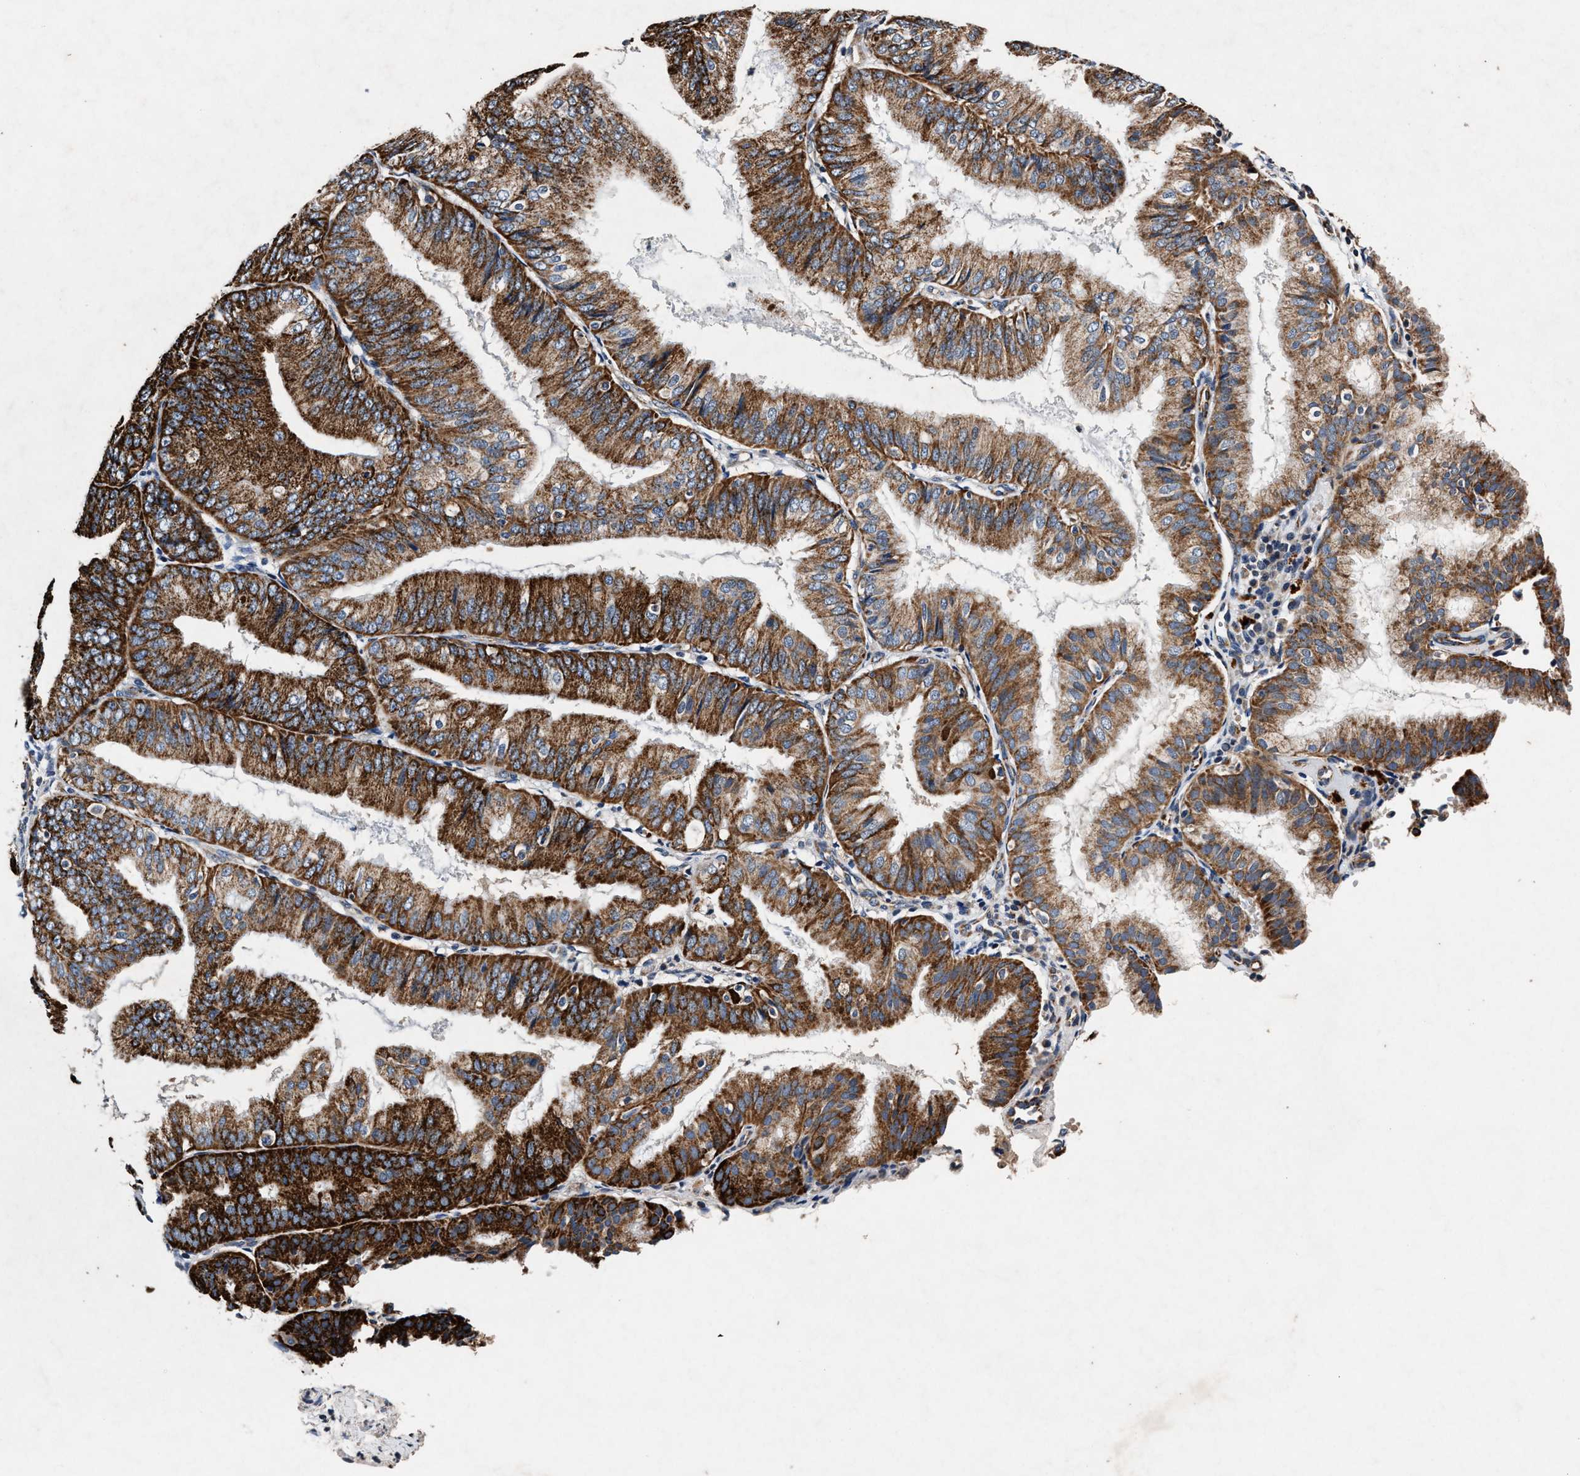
{"staining": {"intensity": "strong", "quantity": ">75%", "location": "cytoplasmic/membranous"}, "tissue": "endometrial cancer", "cell_type": "Tumor cells", "image_type": "cancer", "snomed": [{"axis": "morphology", "description": "Adenocarcinoma, NOS"}, {"axis": "topography", "description": "Endometrium"}], "caption": "The micrograph exhibits staining of endometrial adenocarcinoma, revealing strong cytoplasmic/membranous protein positivity (brown color) within tumor cells.", "gene": "PKD2L1", "patient": {"sex": "female", "age": 63}}